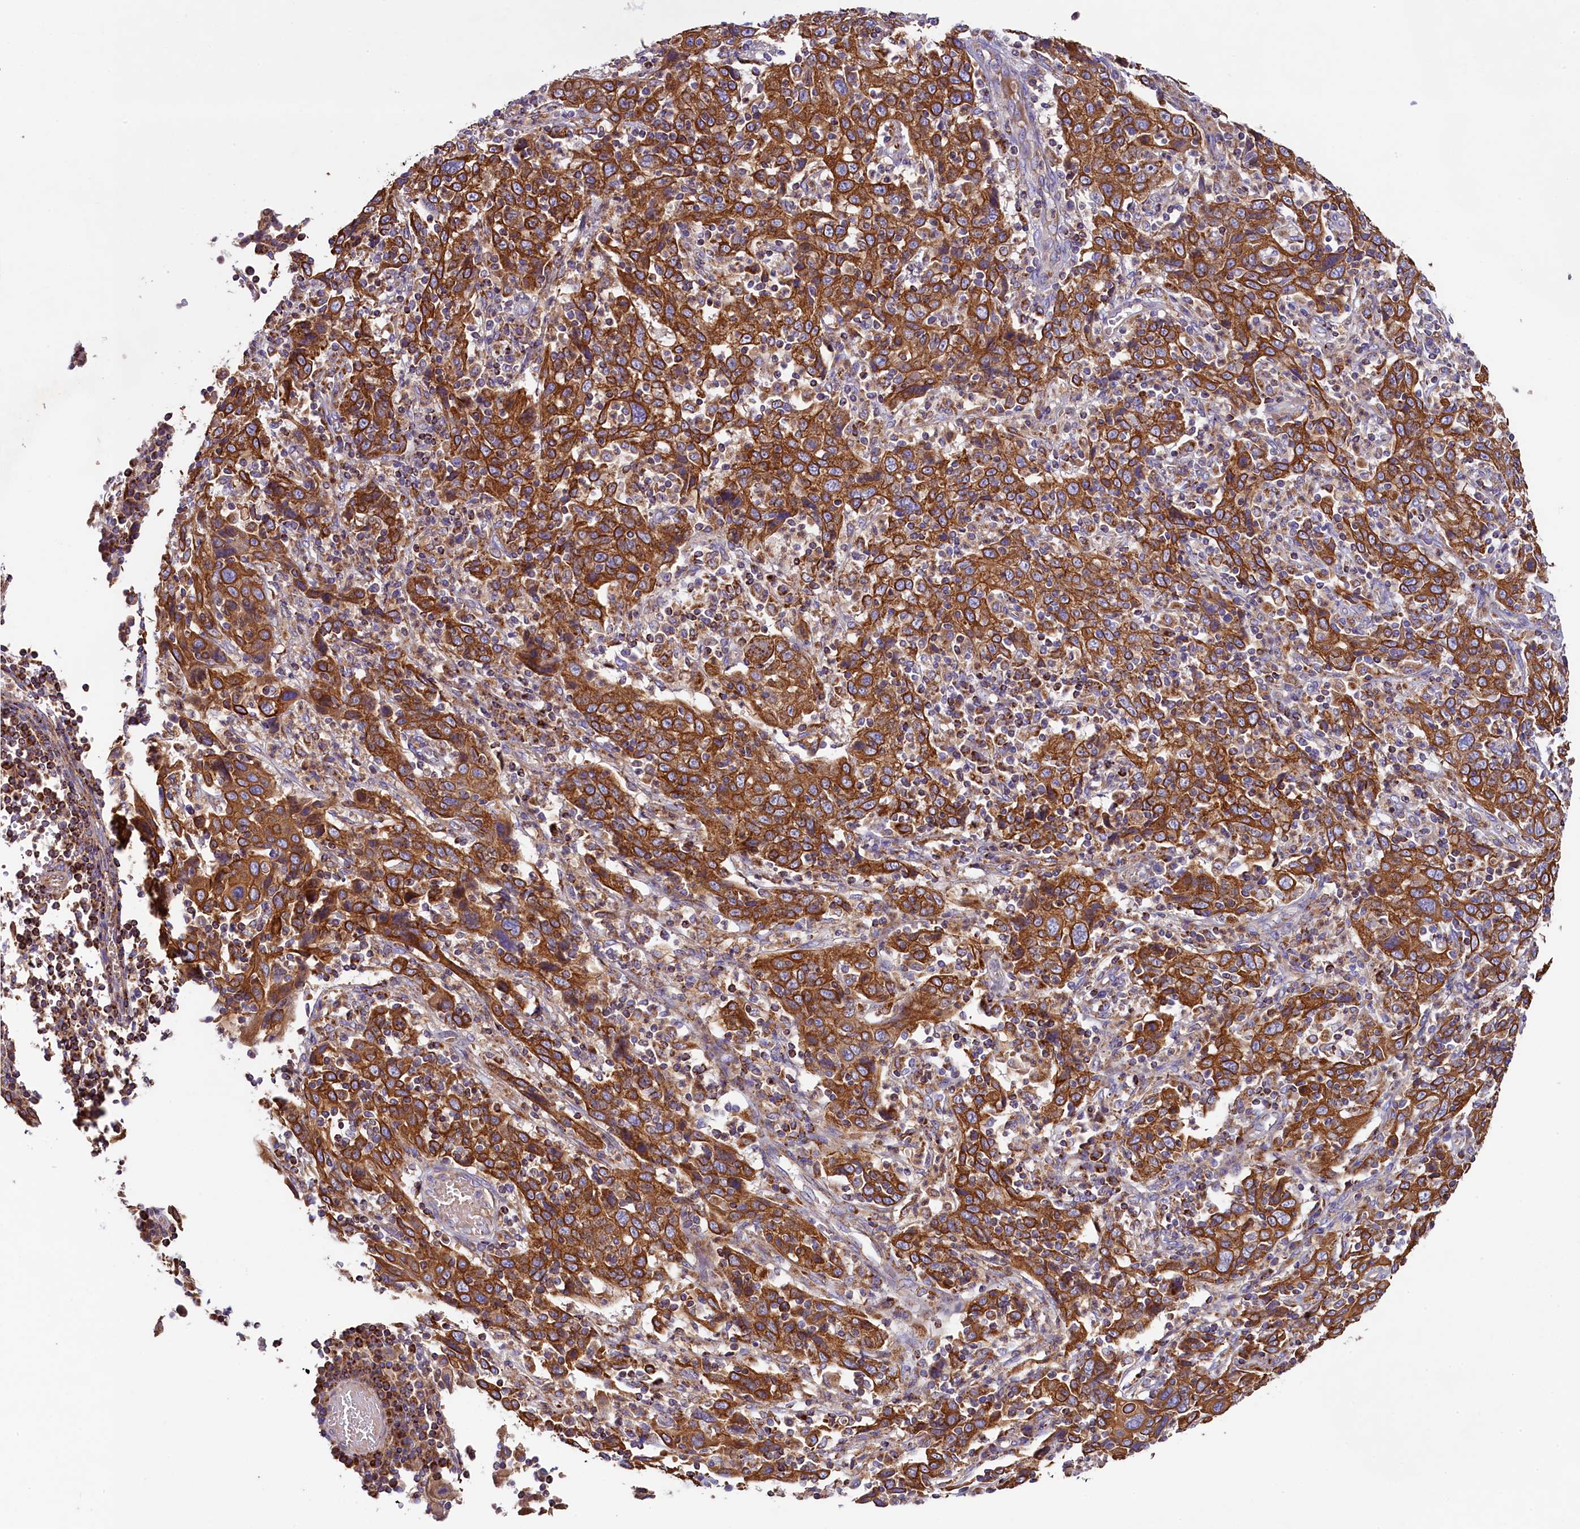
{"staining": {"intensity": "strong", "quantity": ">75%", "location": "cytoplasmic/membranous"}, "tissue": "cervical cancer", "cell_type": "Tumor cells", "image_type": "cancer", "snomed": [{"axis": "morphology", "description": "Squamous cell carcinoma, NOS"}, {"axis": "topography", "description": "Cervix"}], "caption": "This histopathology image reveals immunohistochemistry staining of human cervical squamous cell carcinoma, with high strong cytoplasmic/membranous expression in about >75% of tumor cells.", "gene": "CLYBL", "patient": {"sex": "female", "age": 46}}